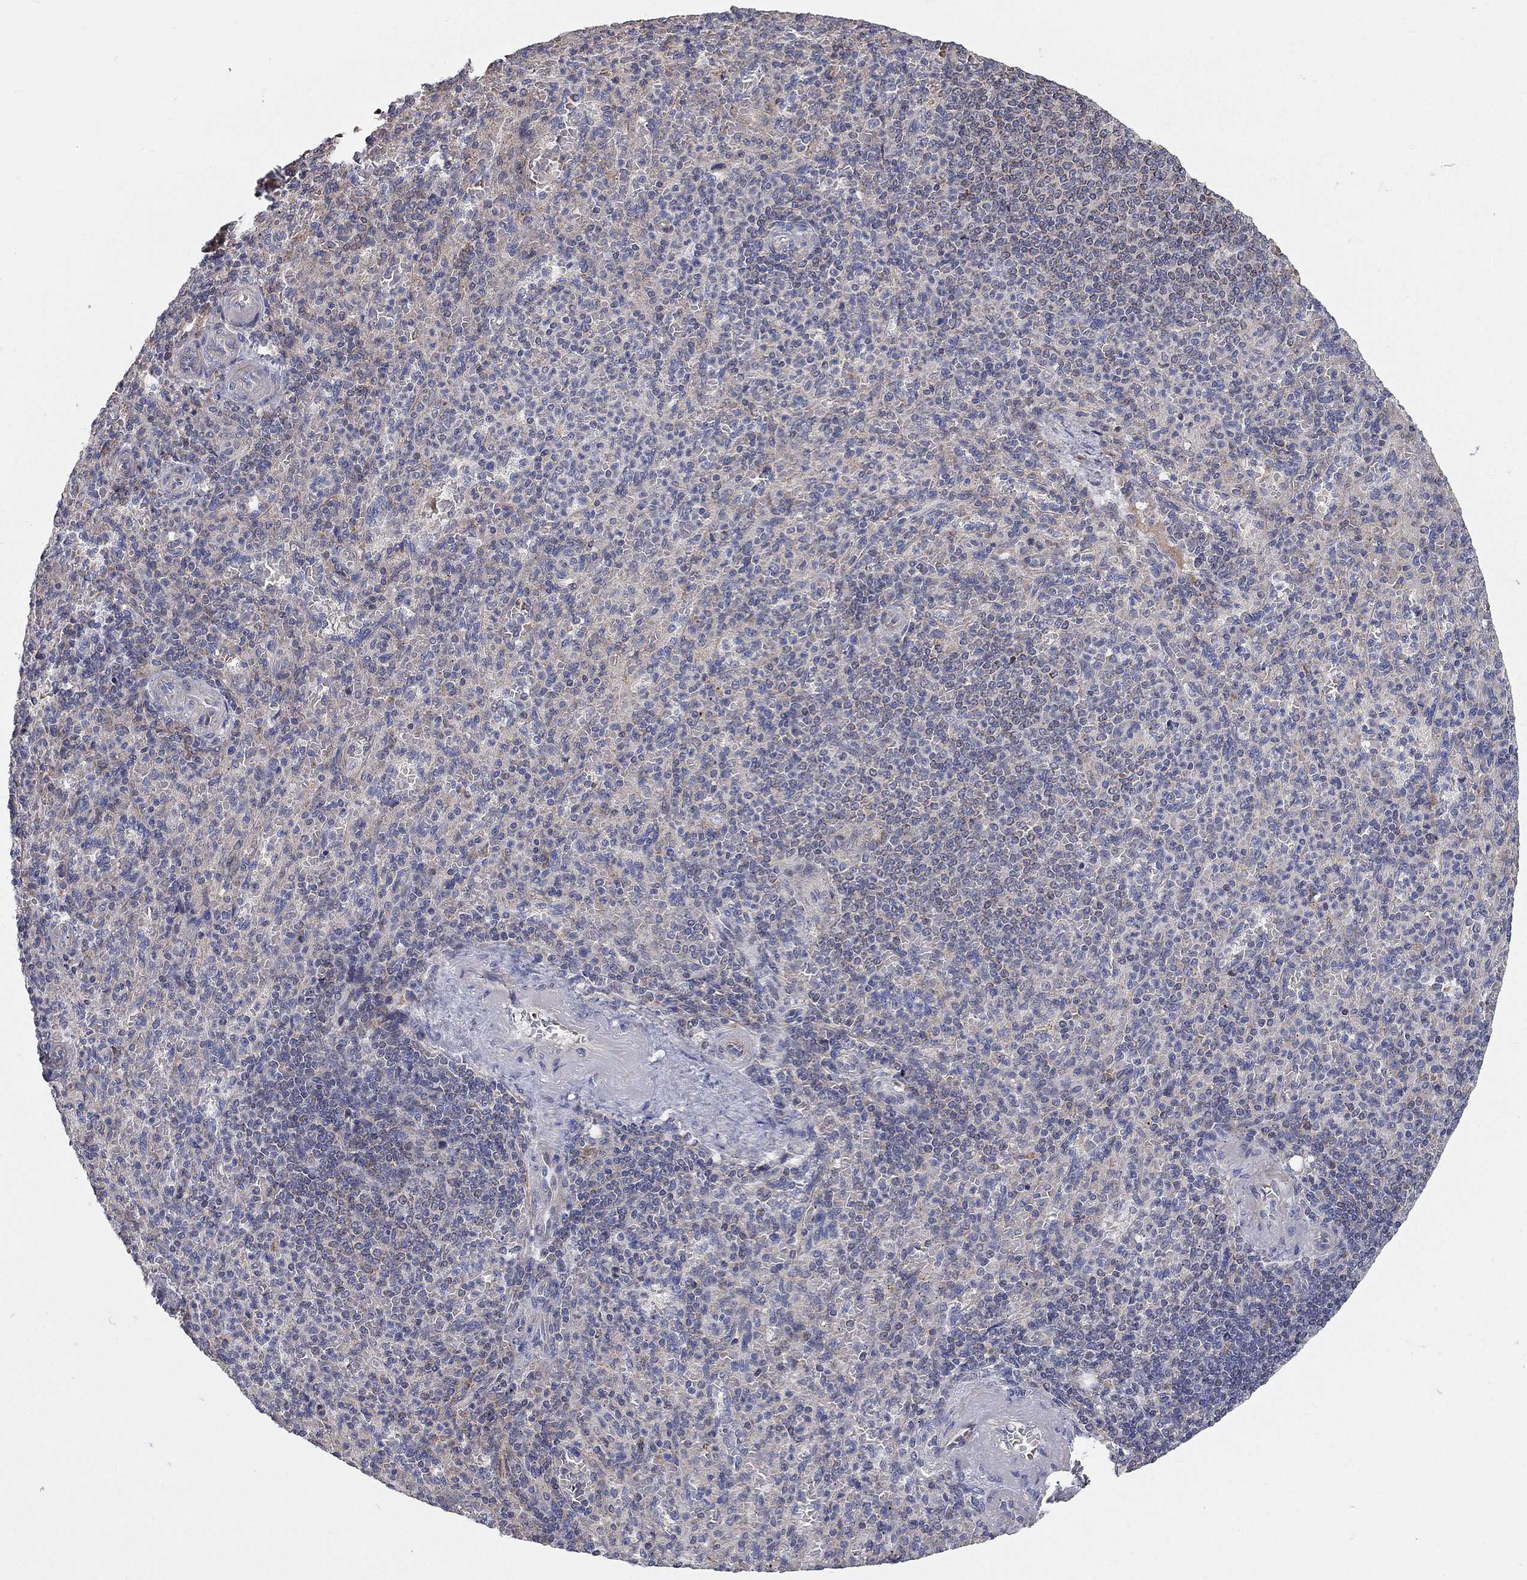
{"staining": {"intensity": "negative", "quantity": "none", "location": "none"}, "tissue": "spleen", "cell_type": "Cells in red pulp", "image_type": "normal", "snomed": [{"axis": "morphology", "description": "Normal tissue, NOS"}, {"axis": "topography", "description": "Spleen"}], "caption": "High magnification brightfield microscopy of benign spleen stained with DAB (3,3'-diaminobenzidine) (brown) and counterstained with hematoxylin (blue): cells in red pulp show no significant positivity. (DAB immunohistochemistry (IHC) visualized using brightfield microscopy, high magnification).", "gene": "KANSL1L", "patient": {"sex": "female", "age": 74}}